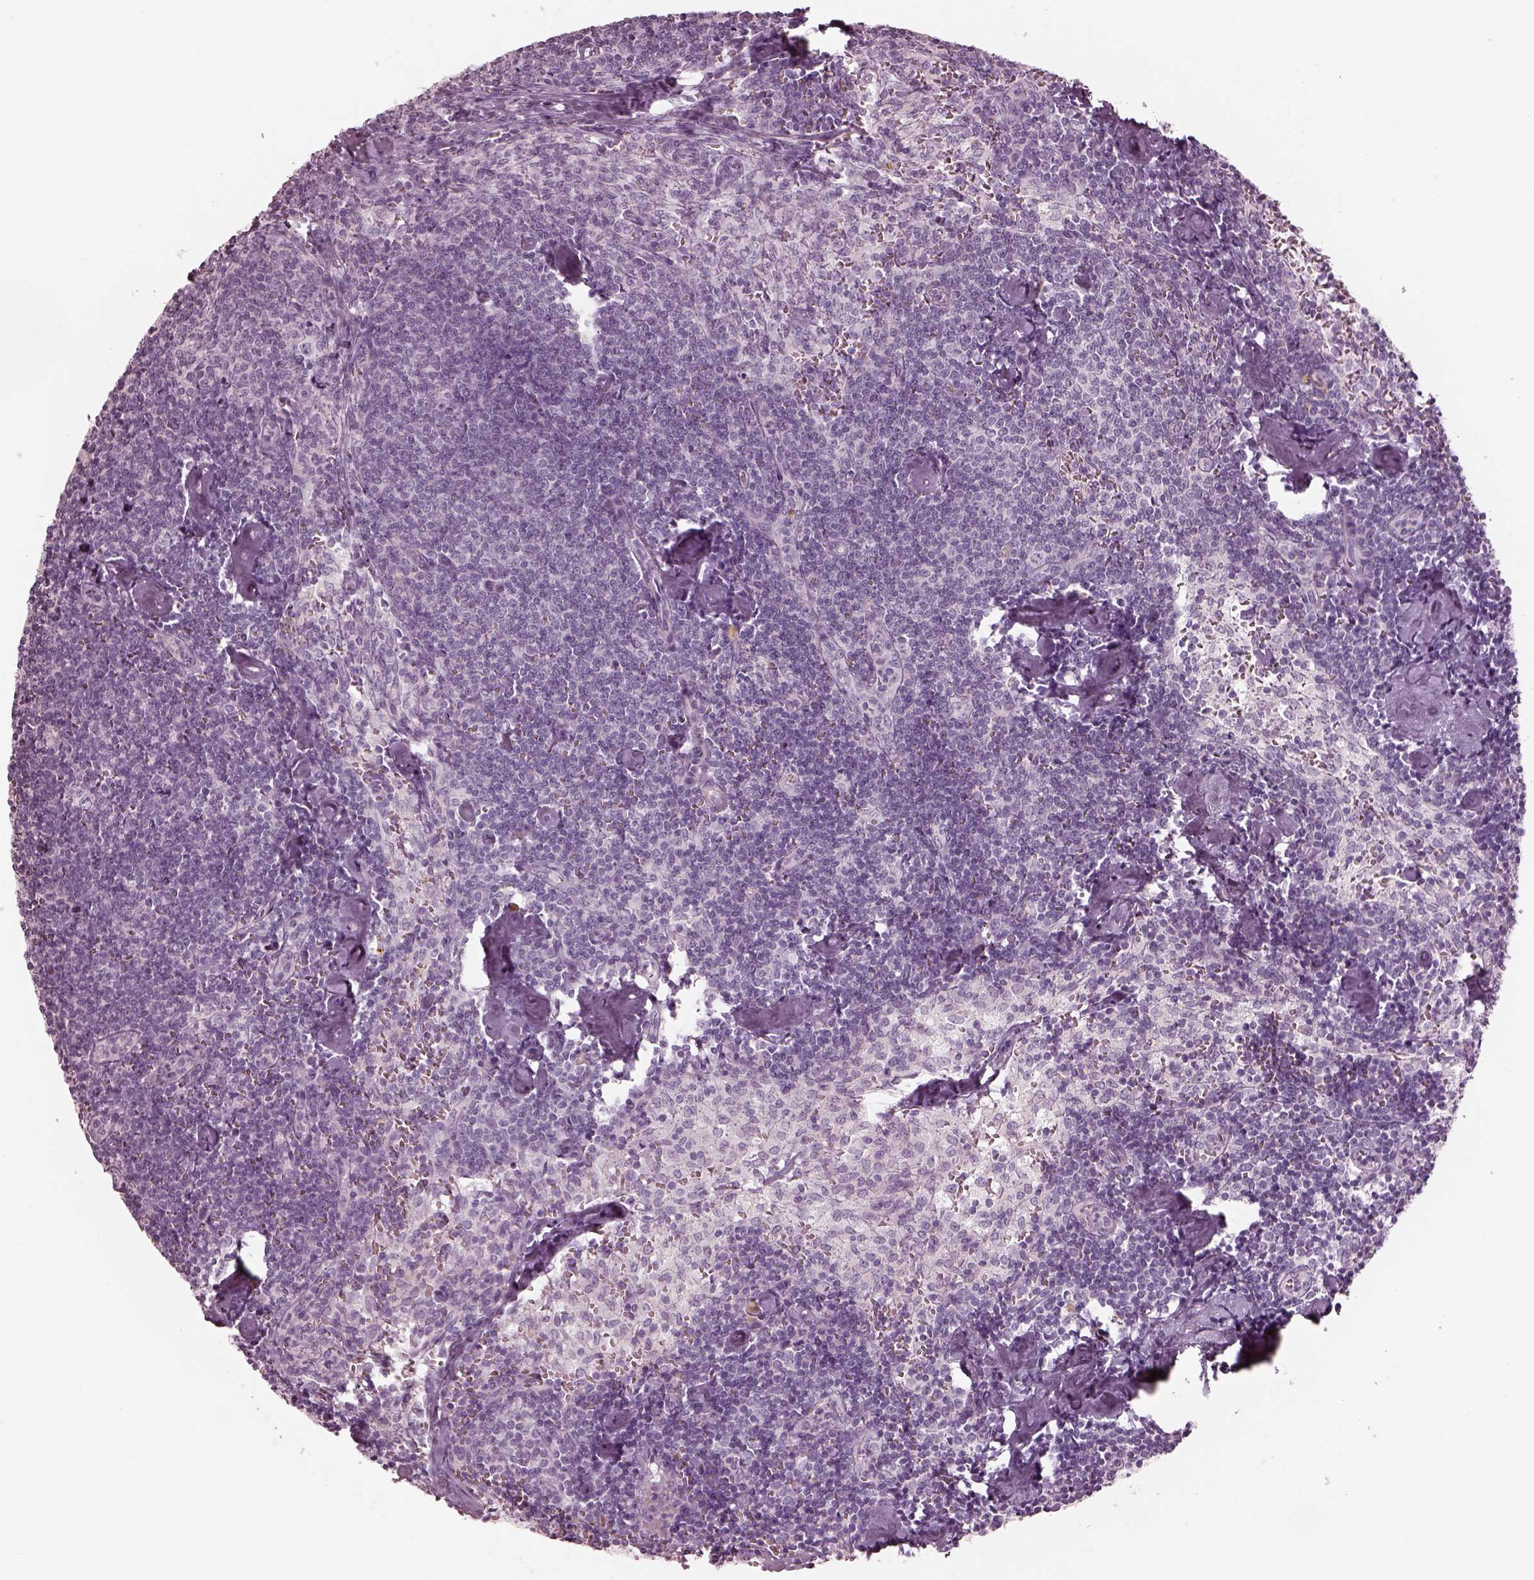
{"staining": {"intensity": "negative", "quantity": "none", "location": "none"}, "tissue": "lymph node", "cell_type": "Germinal center cells", "image_type": "normal", "snomed": [{"axis": "morphology", "description": "Normal tissue, NOS"}, {"axis": "topography", "description": "Lymph node"}], "caption": "Germinal center cells are negative for protein expression in unremarkable human lymph node. The staining was performed using DAB (3,3'-diaminobenzidine) to visualize the protein expression in brown, while the nuclei were stained in blue with hematoxylin (Magnification: 20x).", "gene": "RSPH9", "patient": {"sex": "female", "age": 50}}